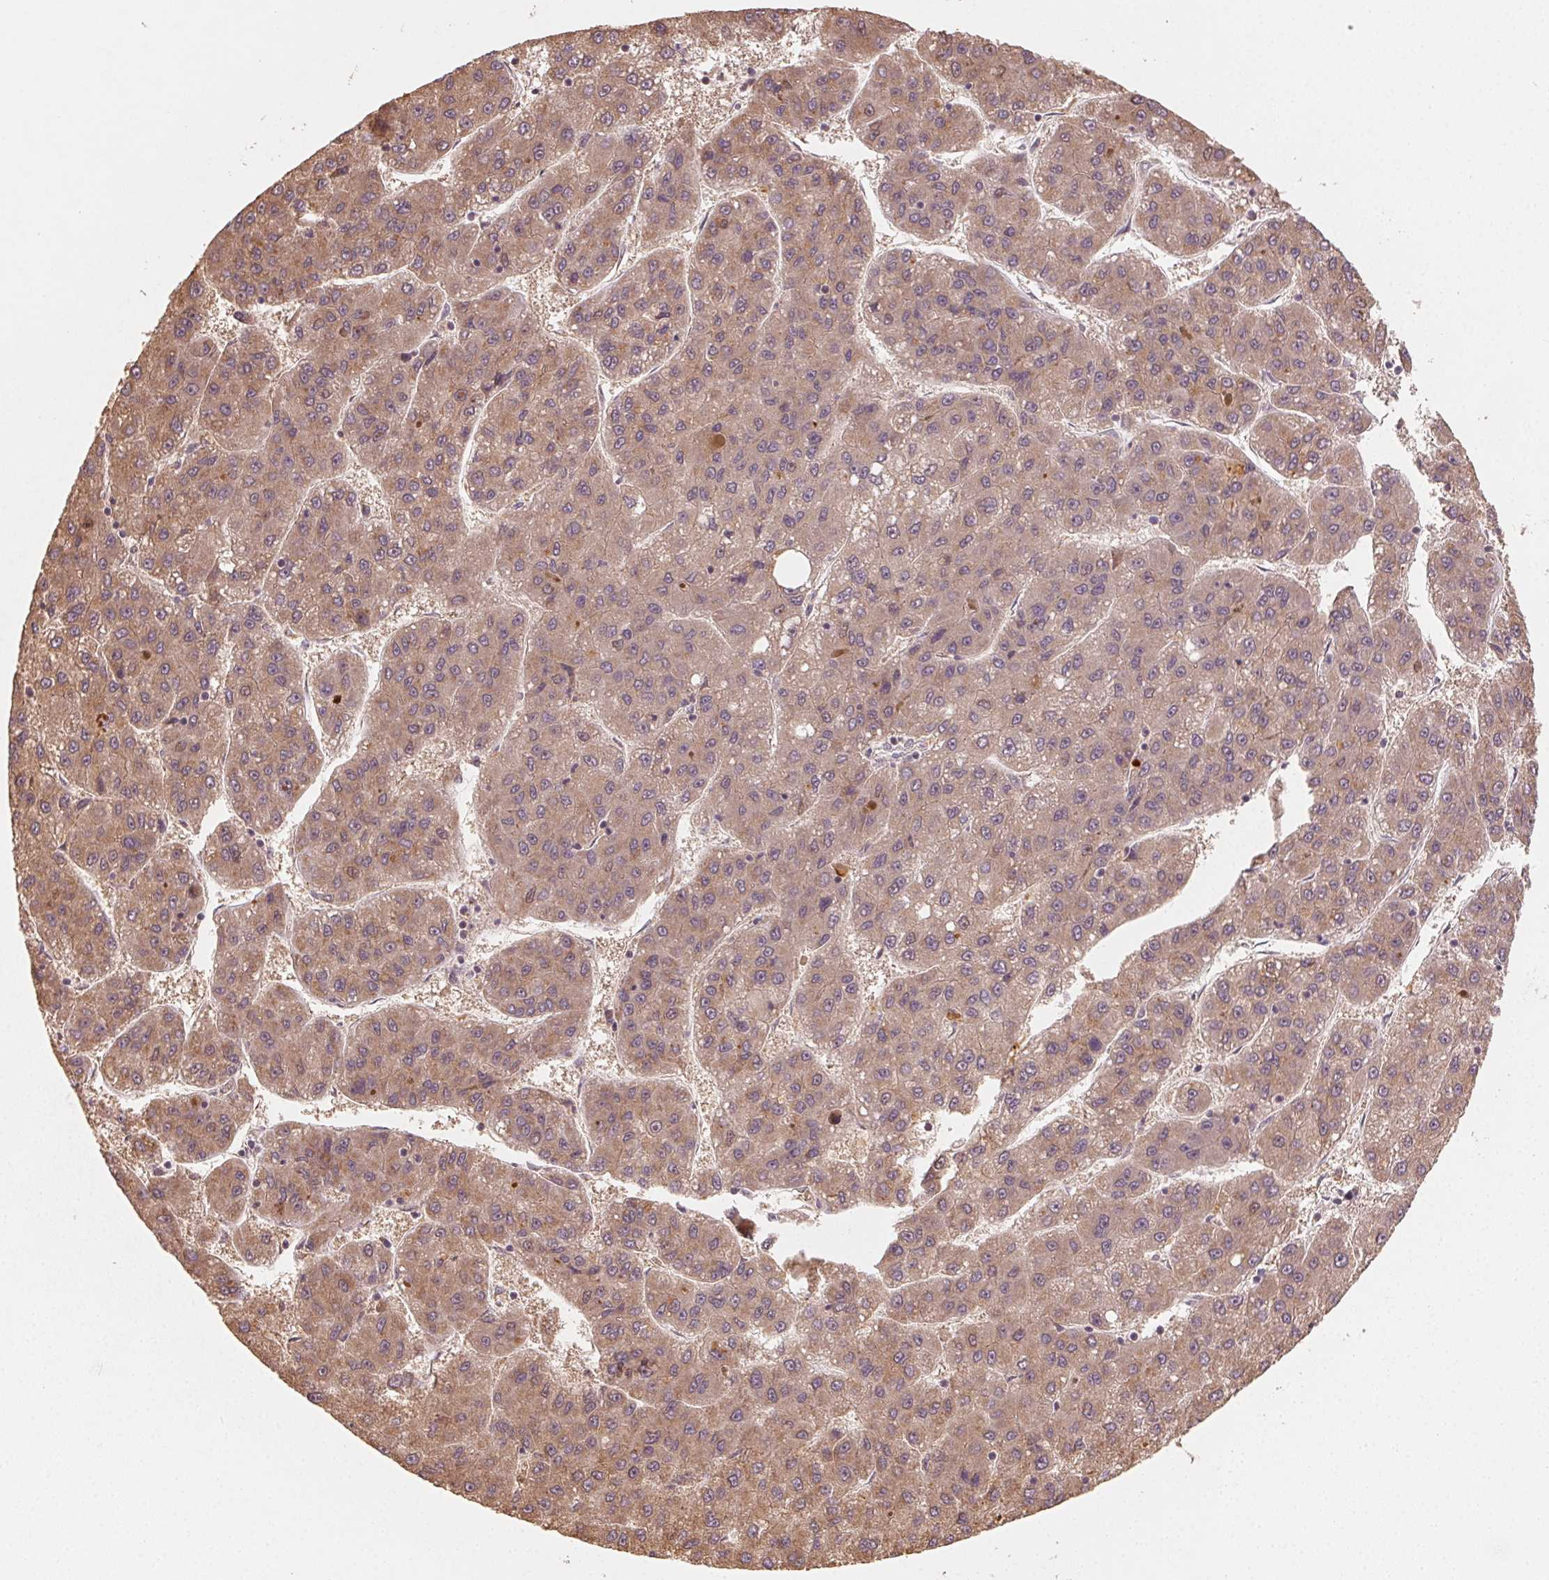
{"staining": {"intensity": "moderate", "quantity": ">75%", "location": "cytoplasmic/membranous"}, "tissue": "liver cancer", "cell_type": "Tumor cells", "image_type": "cancer", "snomed": [{"axis": "morphology", "description": "Carcinoma, Hepatocellular, NOS"}, {"axis": "topography", "description": "Liver"}], "caption": "Brown immunohistochemical staining in human liver cancer displays moderate cytoplasmic/membranous staining in approximately >75% of tumor cells.", "gene": "WBP2", "patient": {"sex": "female", "age": 82}}